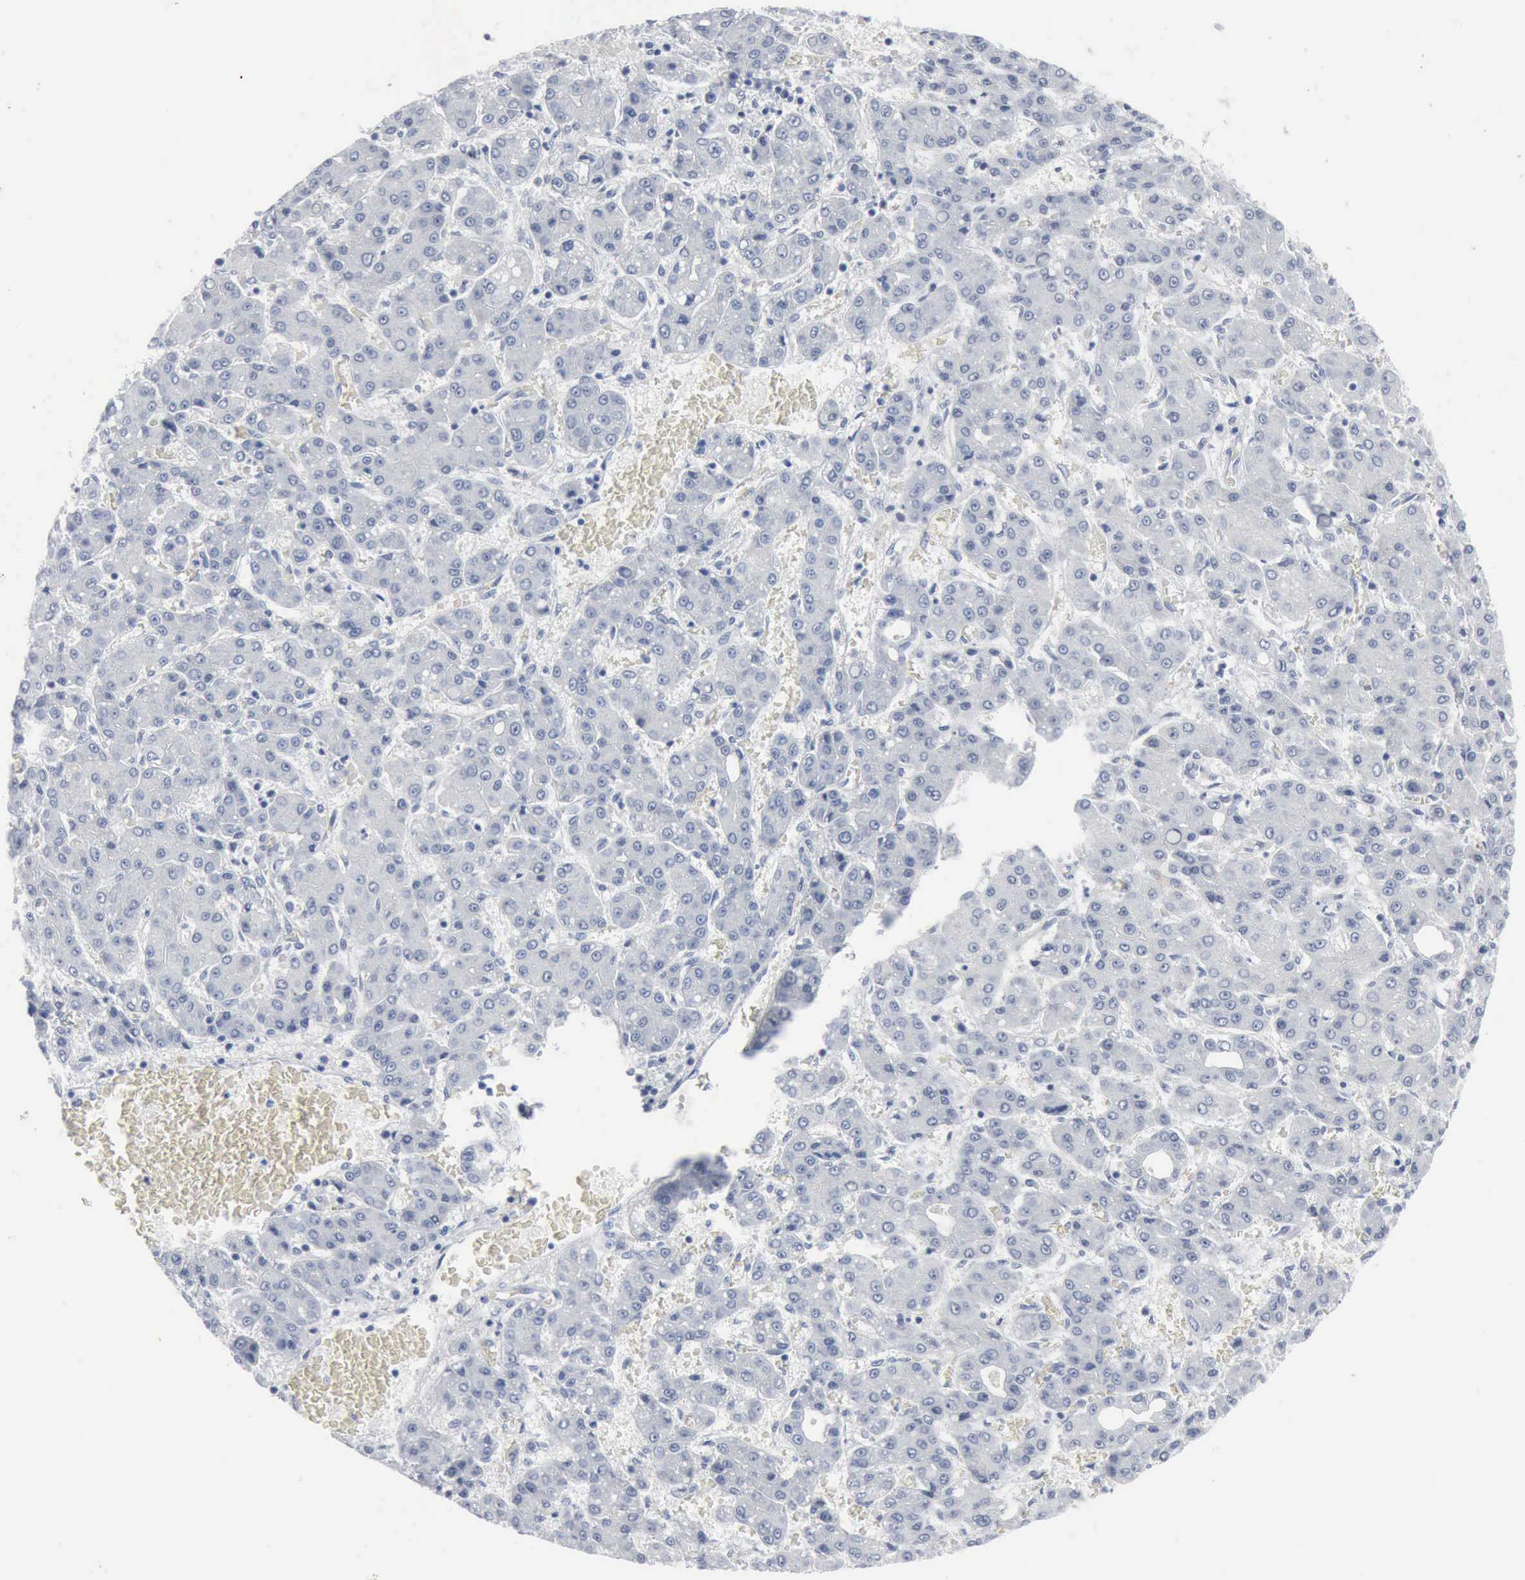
{"staining": {"intensity": "negative", "quantity": "none", "location": "none"}, "tissue": "liver cancer", "cell_type": "Tumor cells", "image_type": "cancer", "snomed": [{"axis": "morphology", "description": "Carcinoma, Hepatocellular, NOS"}, {"axis": "topography", "description": "Liver"}], "caption": "Immunohistochemistry of liver cancer (hepatocellular carcinoma) displays no expression in tumor cells.", "gene": "DMD", "patient": {"sex": "male", "age": 69}}